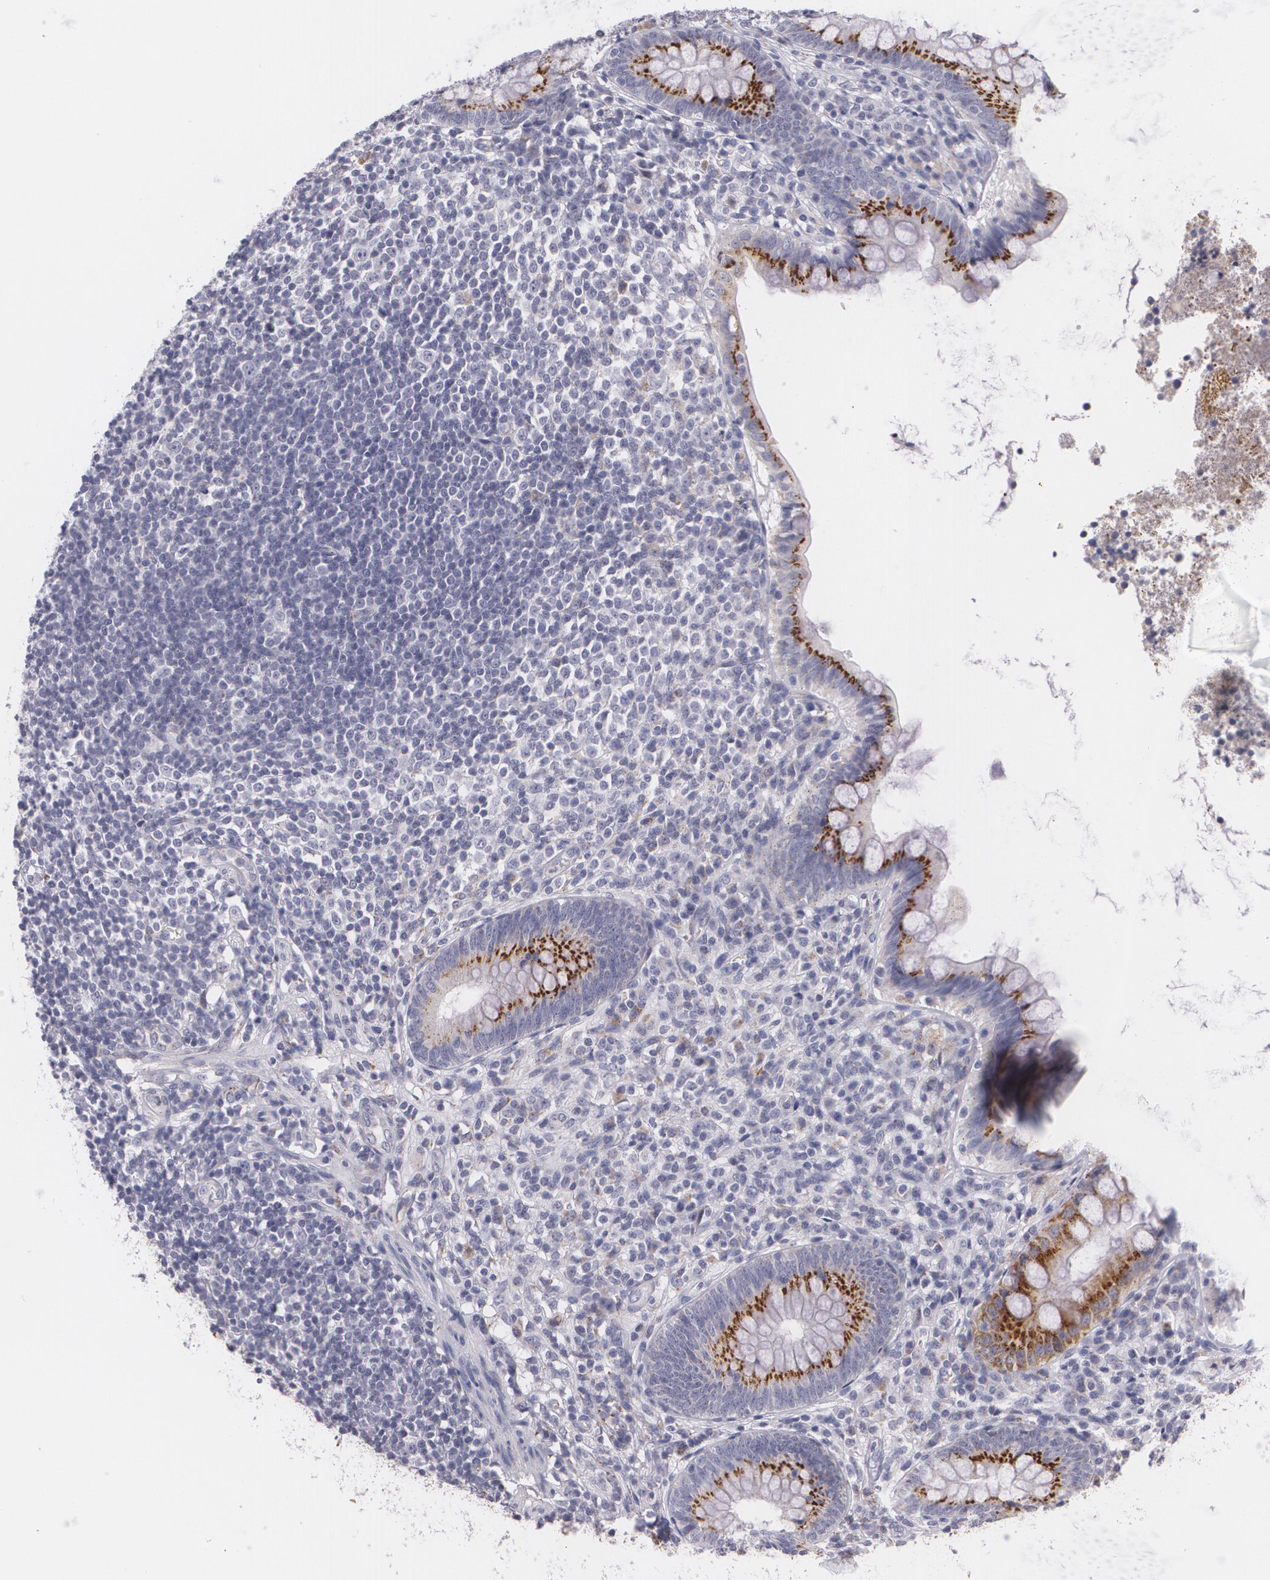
{"staining": {"intensity": "strong", "quantity": ">75%", "location": "cytoplasmic/membranous"}, "tissue": "appendix", "cell_type": "Glandular cells", "image_type": "normal", "snomed": [{"axis": "morphology", "description": "Normal tissue, NOS"}, {"axis": "topography", "description": "Appendix"}], "caption": "Brown immunohistochemical staining in unremarkable appendix shows strong cytoplasmic/membranous expression in approximately >75% of glandular cells.", "gene": "CILK1", "patient": {"sex": "female", "age": 66}}